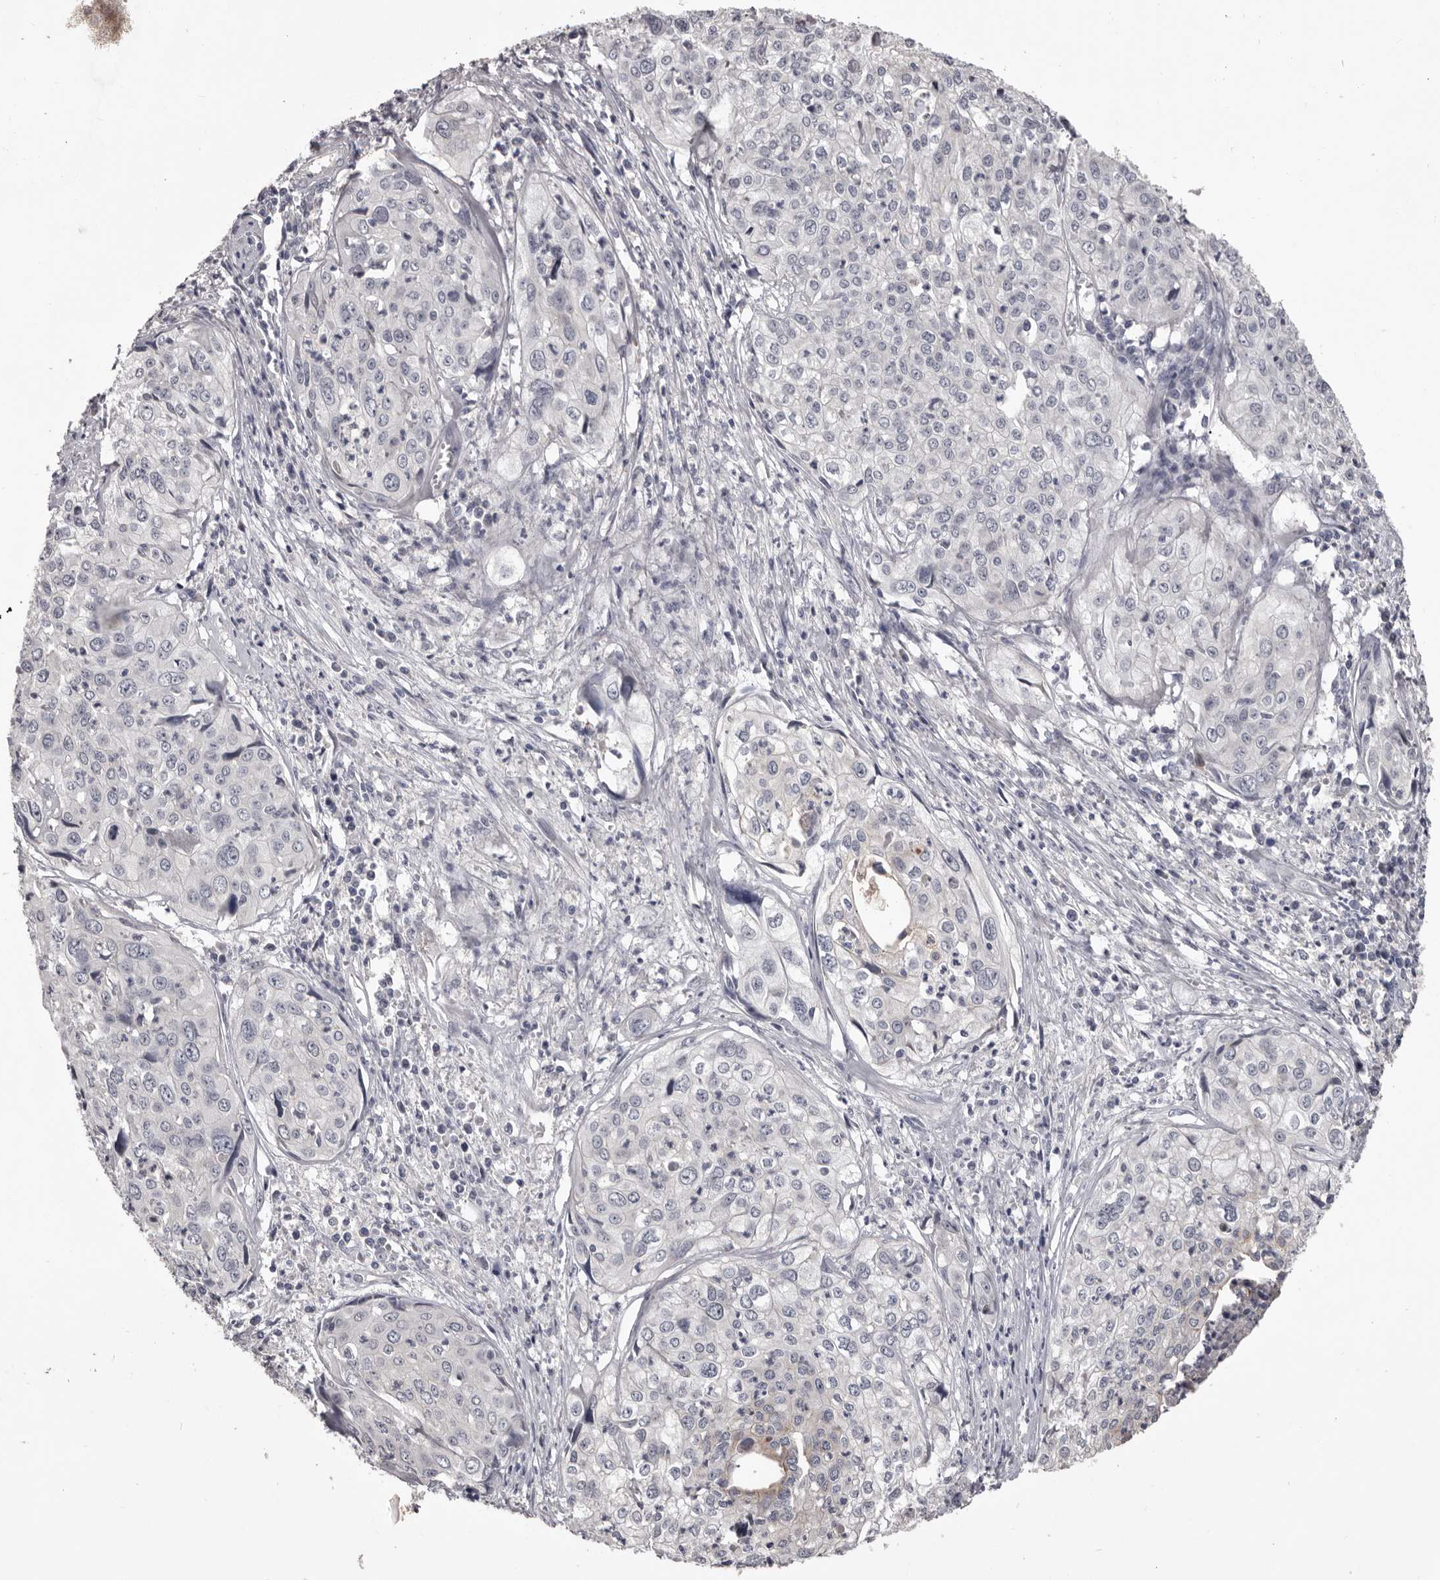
{"staining": {"intensity": "moderate", "quantity": "<25%", "location": "cytoplasmic/membranous"}, "tissue": "cervical cancer", "cell_type": "Tumor cells", "image_type": "cancer", "snomed": [{"axis": "morphology", "description": "Squamous cell carcinoma, NOS"}, {"axis": "topography", "description": "Cervix"}], "caption": "An image of human squamous cell carcinoma (cervical) stained for a protein shows moderate cytoplasmic/membranous brown staining in tumor cells.", "gene": "LPAR6", "patient": {"sex": "female", "age": 31}}